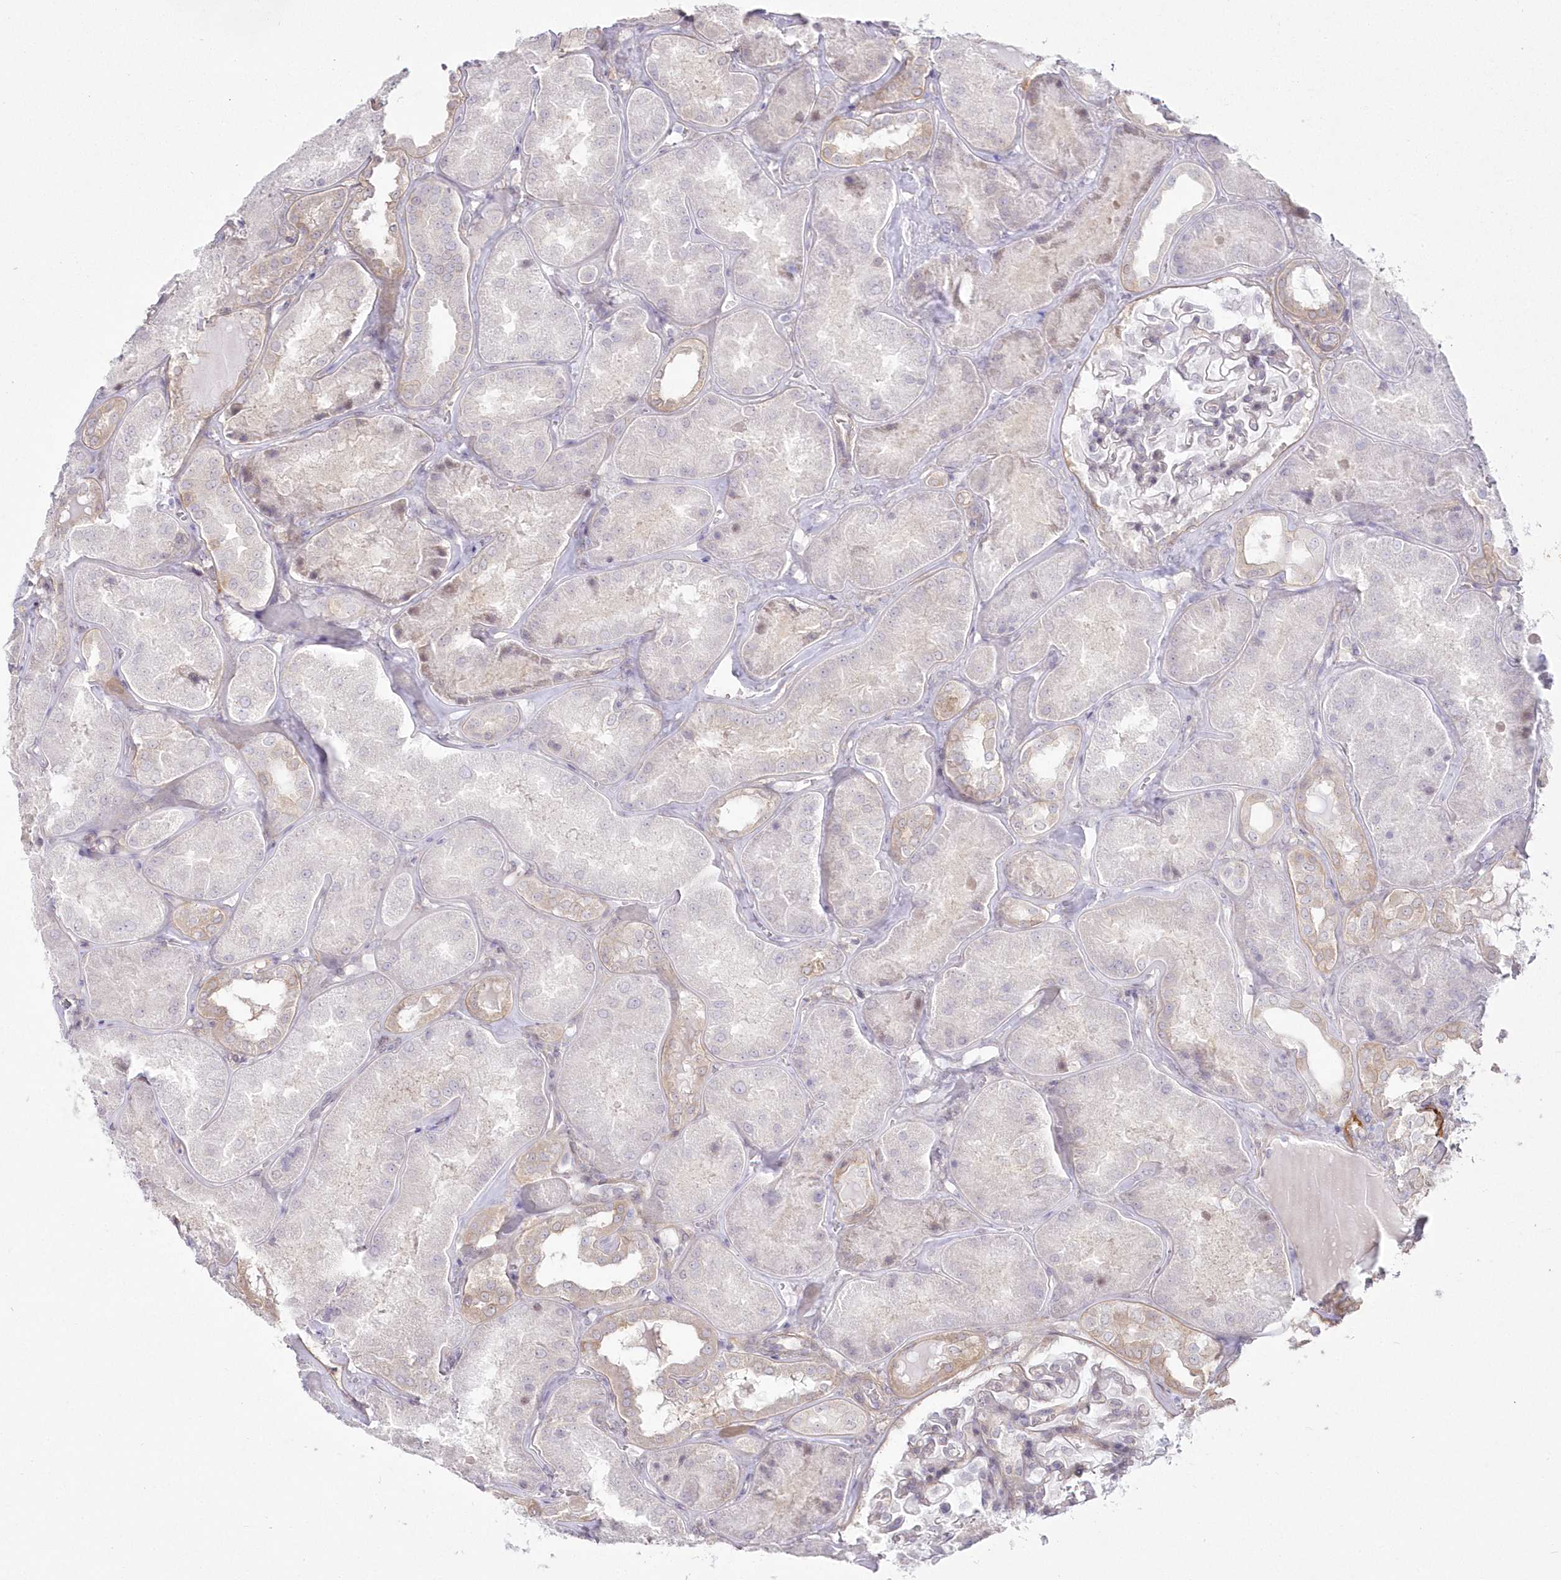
{"staining": {"intensity": "weak", "quantity": "<25%", "location": "cytoplasmic/membranous,nuclear"}, "tissue": "kidney", "cell_type": "Cells in glomeruli", "image_type": "normal", "snomed": [{"axis": "morphology", "description": "Normal tissue, NOS"}, {"axis": "topography", "description": "Kidney"}], "caption": "Immunohistochemical staining of unremarkable kidney exhibits no significant positivity in cells in glomeruli.", "gene": "SH3PXD2B", "patient": {"sex": "female", "age": 56}}